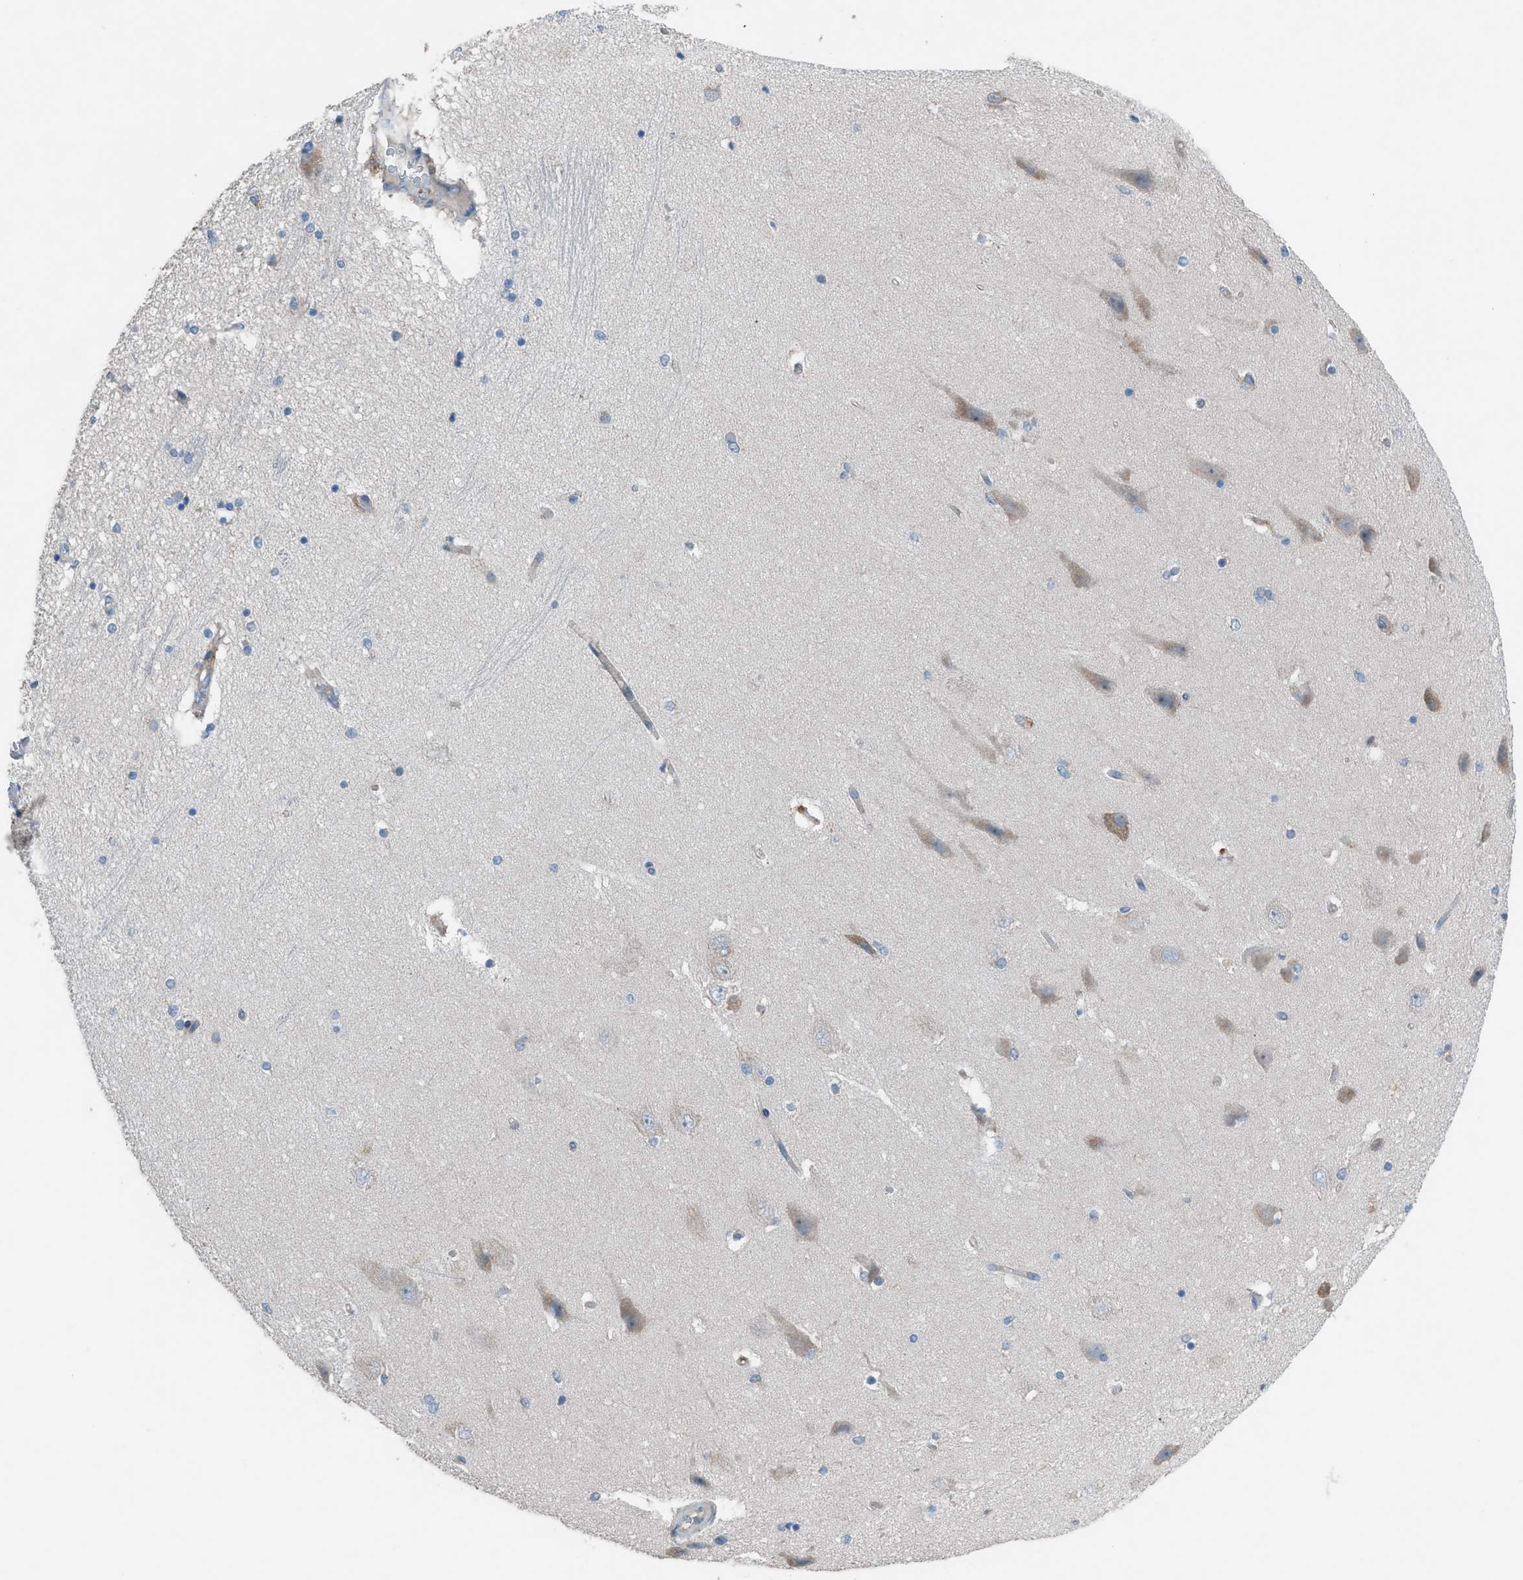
{"staining": {"intensity": "negative", "quantity": "none", "location": "none"}, "tissue": "hippocampus", "cell_type": "Glial cells", "image_type": "normal", "snomed": [{"axis": "morphology", "description": "Normal tissue, NOS"}, {"axis": "topography", "description": "Hippocampus"}], "caption": "Micrograph shows no significant protein staining in glial cells of benign hippocampus.", "gene": "HEG1", "patient": {"sex": "female", "age": 54}}